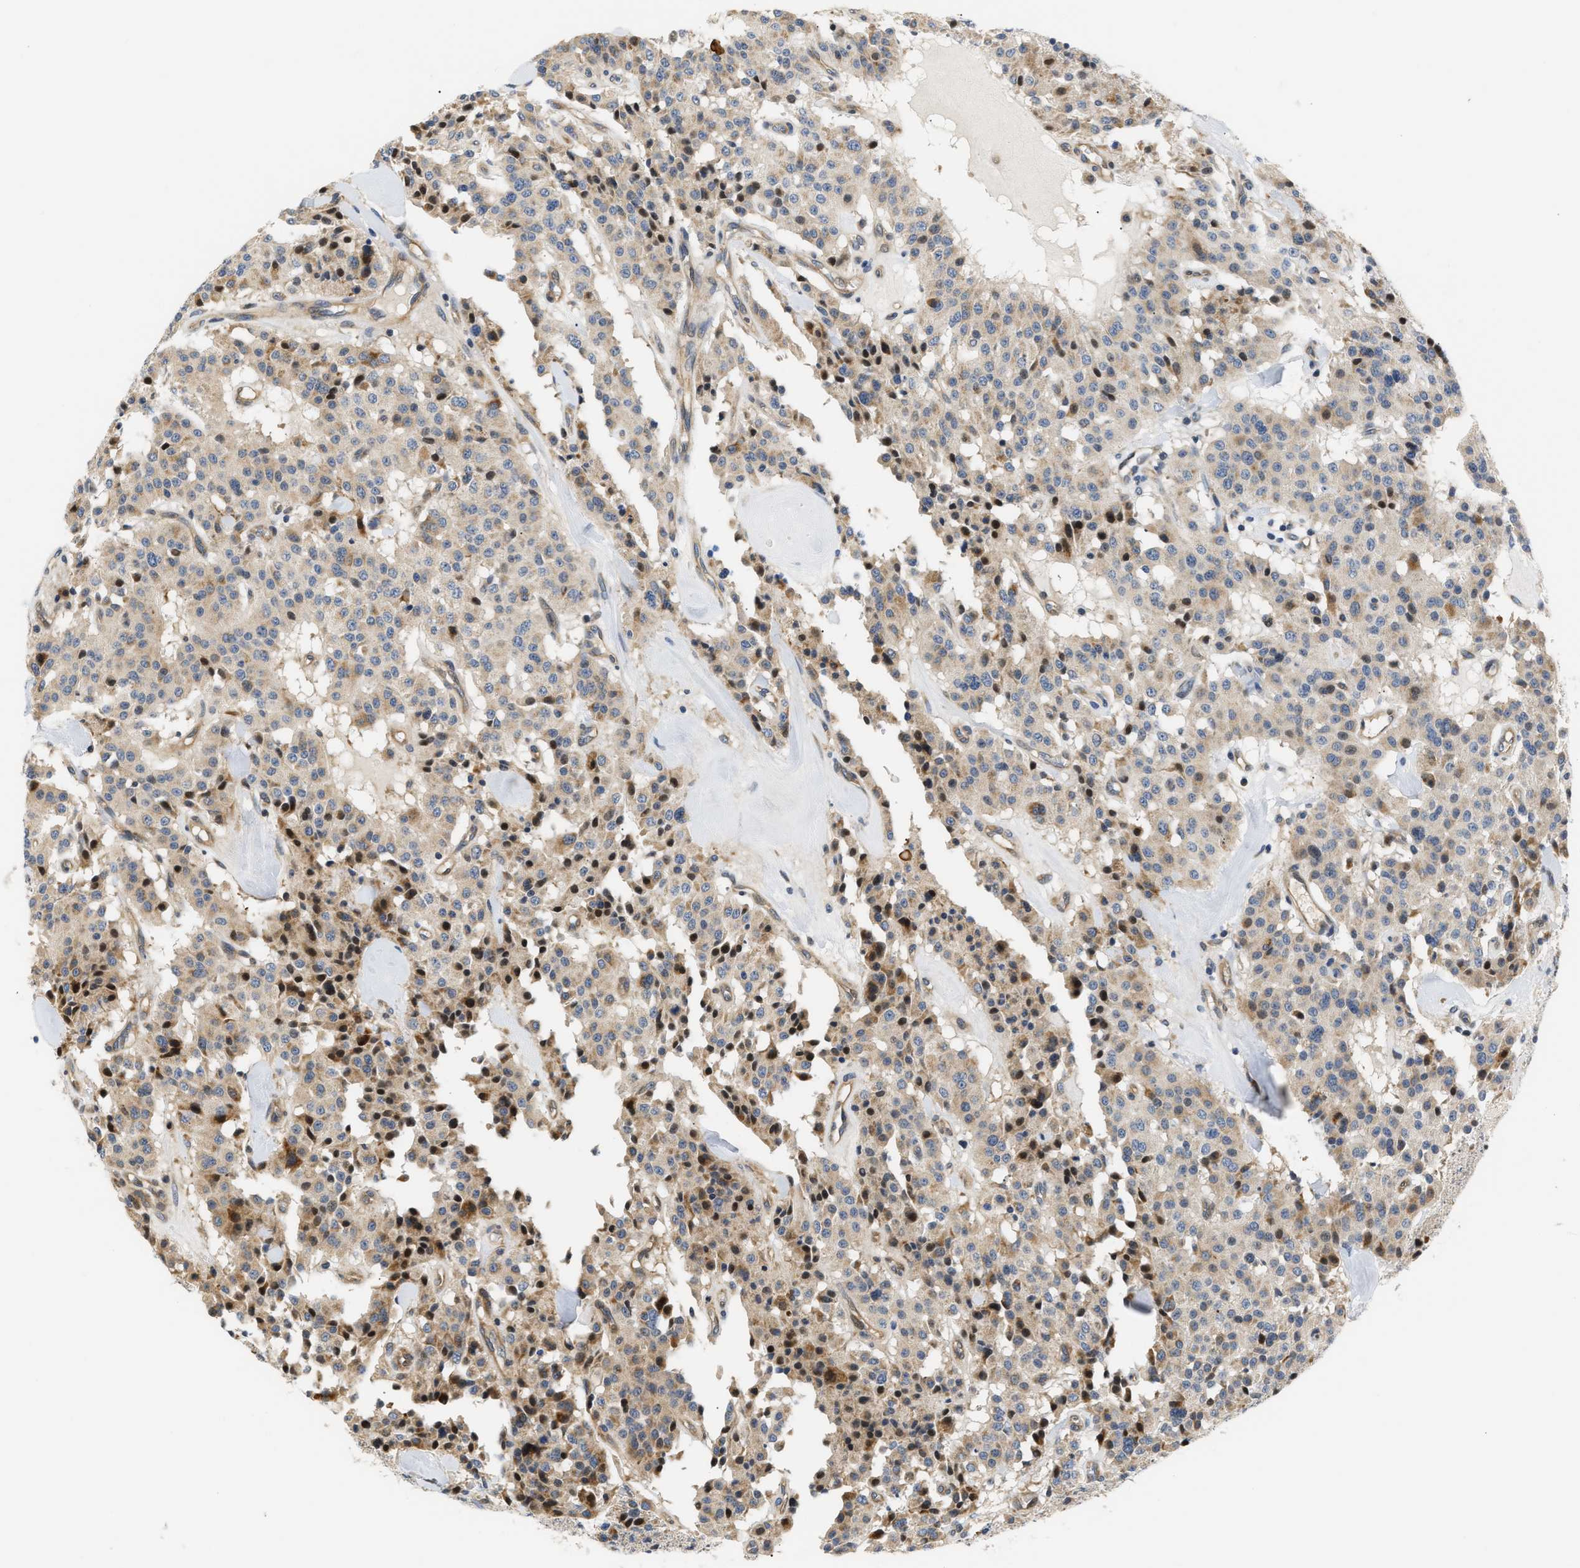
{"staining": {"intensity": "moderate", "quantity": "25%-75%", "location": "cytoplasmic/membranous"}, "tissue": "carcinoid", "cell_type": "Tumor cells", "image_type": "cancer", "snomed": [{"axis": "morphology", "description": "Carcinoid, malignant, NOS"}, {"axis": "topography", "description": "Lung"}], "caption": "The immunohistochemical stain labels moderate cytoplasmic/membranous staining in tumor cells of malignant carcinoid tissue. (DAB (3,3'-diaminobenzidine) IHC with brightfield microscopy, high magnification).", "gene": "TNIP2", "patient": {"sex": "male", "age": 30}}